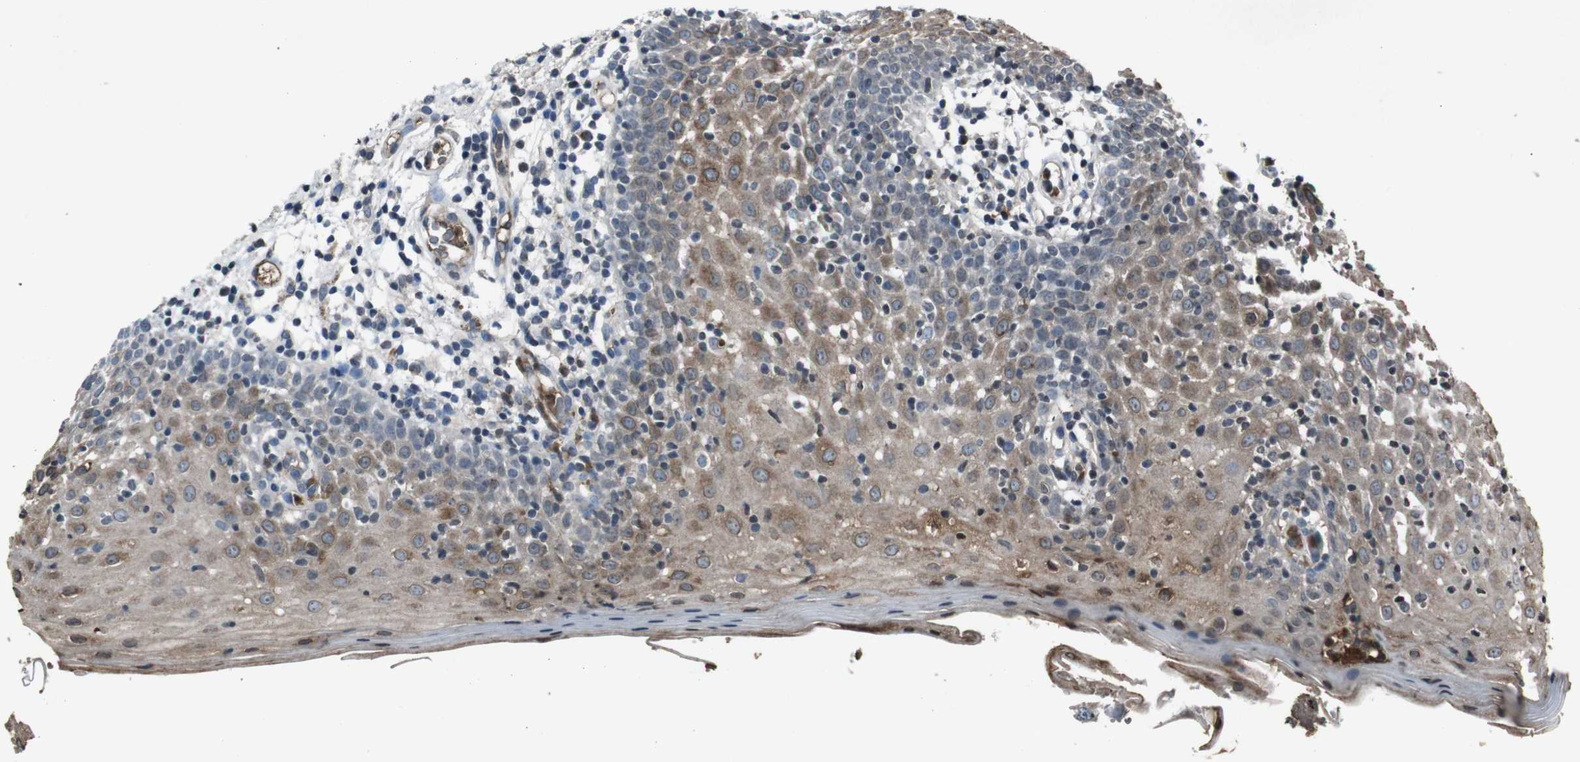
{"staining": {"intensity": "moderate", "quantity": "25%-75%", "location": "cytoplasmic/membranous"}, "tissue": "oral mucosa", "cell_type": "Squamous epithelial cells", "image_type": "normal", "snomed": [{"axis": "morphology", "description": "Normal tissue, NOS"}, {"axis": "morphology", "description": "Squamous cell carcinoma, NOS"}, {"axis": "topography", "description": "Skeletal muscle"}, {"axis": "topography", "description": "Oral tissue"}], "caption": "Squamous epithelial cells reveal moderate cytoplasmic/membranous positivity in approximately 25%-75% of cells in normal oral mucosa.", "gene": "UGT1A6", "patient": {"sex": "male", "age": 71}}